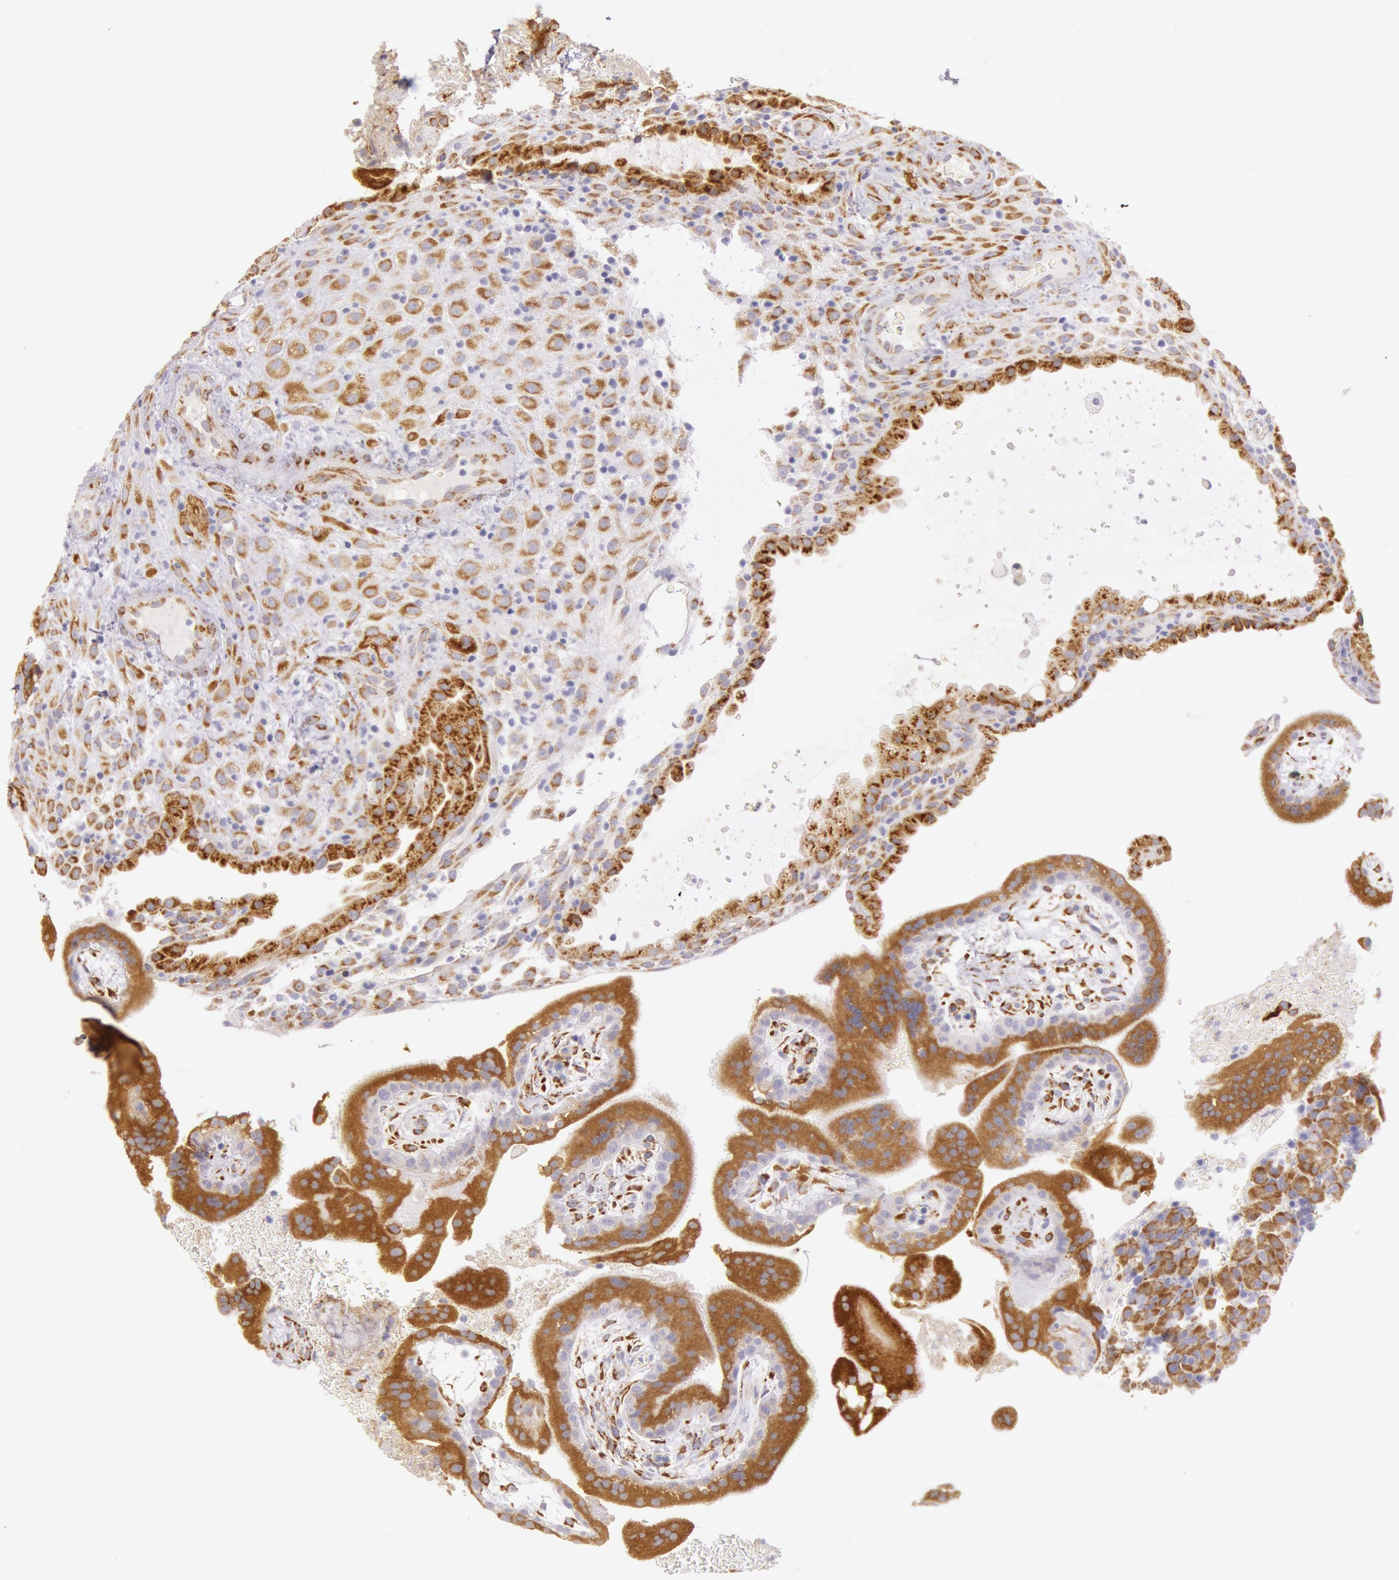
{"staining": {"intensity": "moderate", "quantity": ">75%", "location": "cytoplasmic/membranous"}, "tissue": "placenta", "cell_type": "Decidual cells", "image_type": "normal", "snomed": [{"axis": "morphology", "description": "Normal tissue, NOS"}, {"axis": "topography", "description": "Placenta"}], "caption": "Protein expression by immunohistochemistry (IHC) shows moderate cytoplasmic/membranous positivity in approximately >75% of decidual cells in unremarkable placenta. Immunohistochemistry stains the protein in brown and the nuclei are stained blue.", "gene": "CIDEB", "patient": {"sex": "female", "age": 19}}